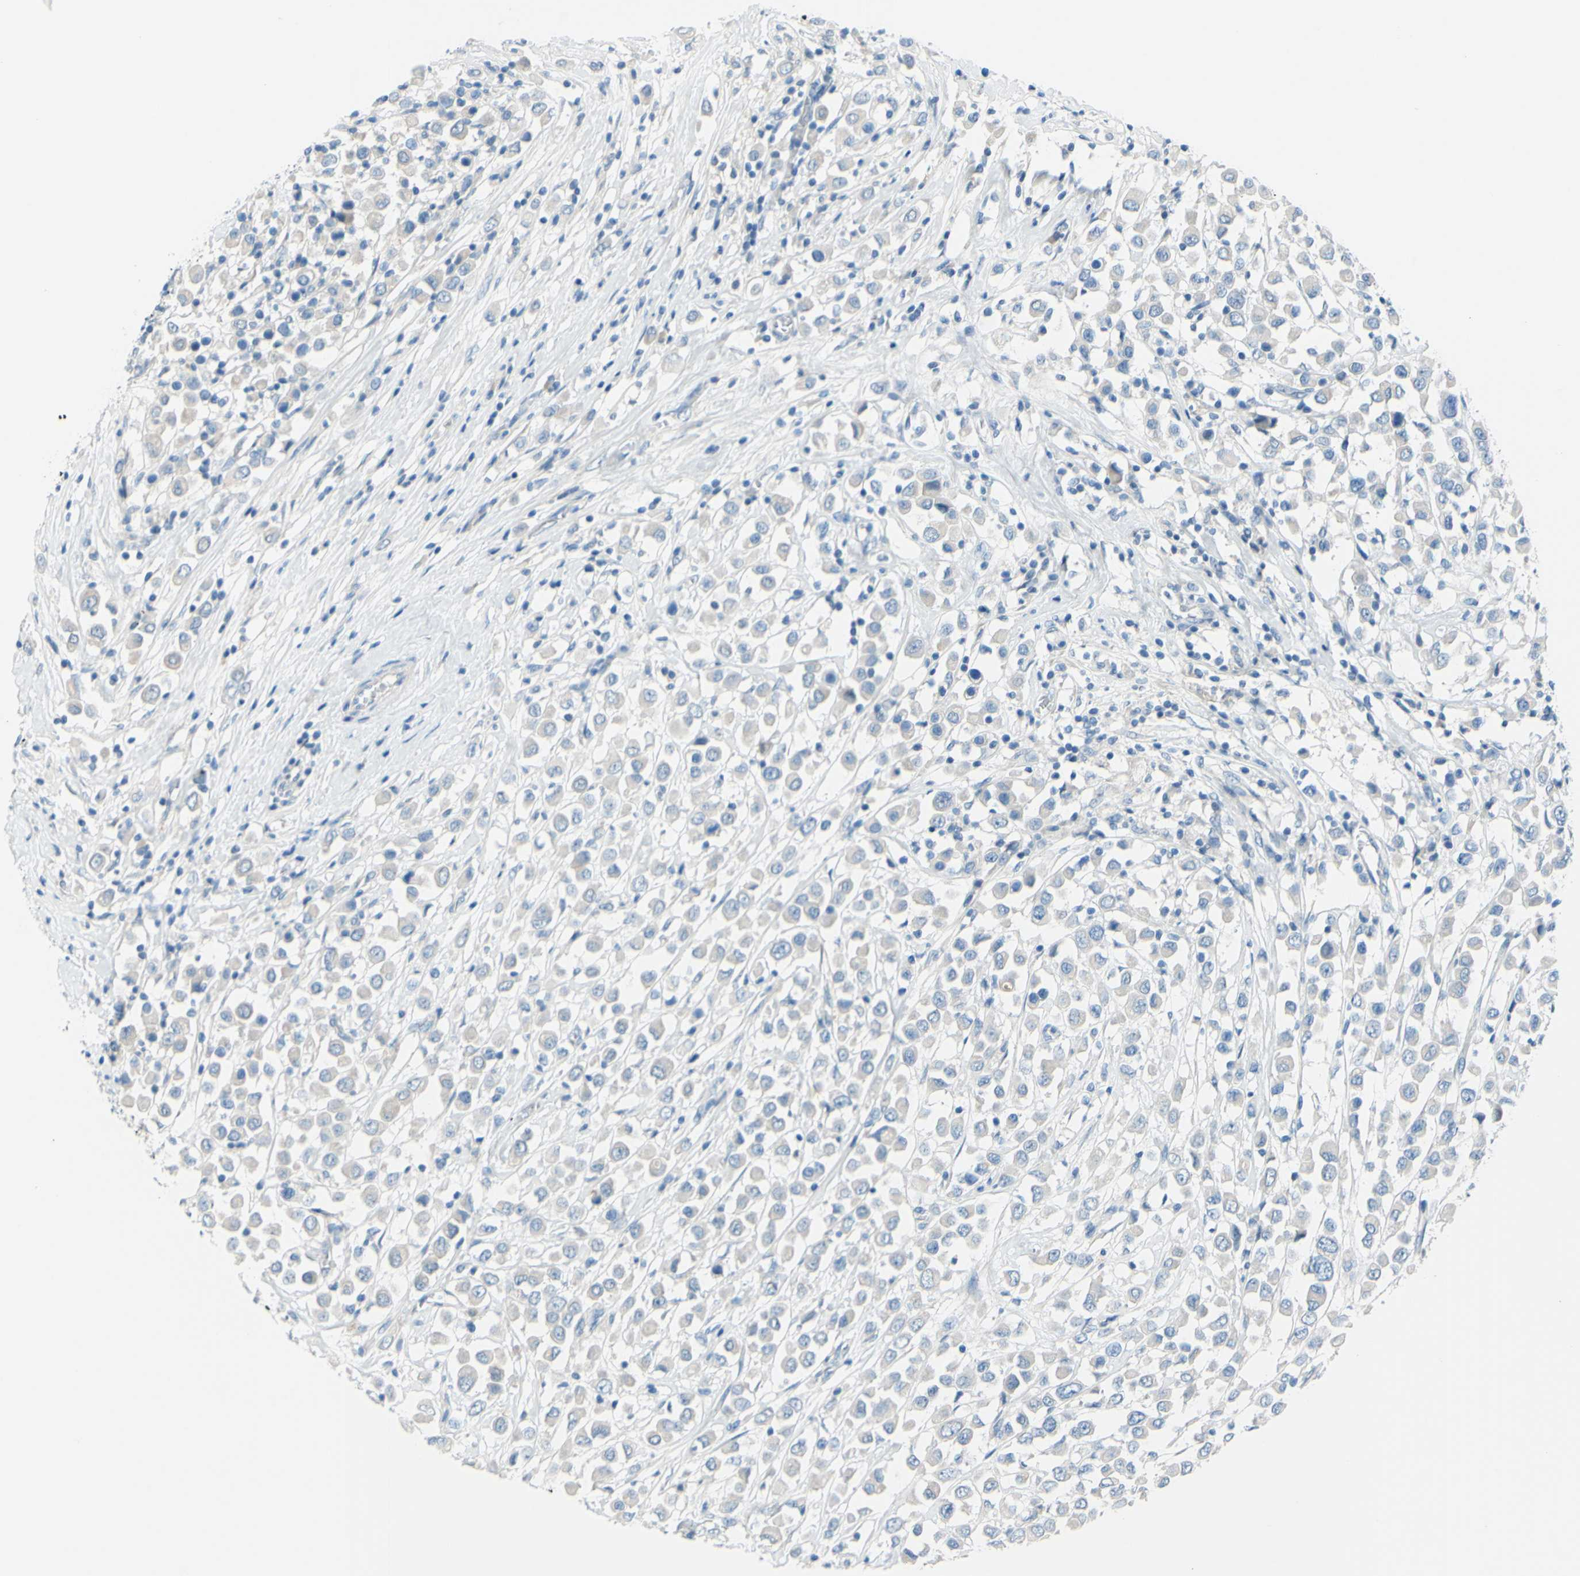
{"staining": {"intensity": "negative", "quantity": "none", "location": "none"}, "tissue": "breast cancer", "cell_type": "Tumor cells", "image_type": "cancer", "snomed": [{"axis": "morphology", "description": "Duct carcinoma"}, {"axis": "topography", "description": "Breast"}], "caption": "Immunohistochemical staining of human breast cancer (intraductal carcinoma) demonstrates no significant positivity in tumor cells.", "gene": "SLC1A2", "patient": {"sex": "female", "age": 61}}